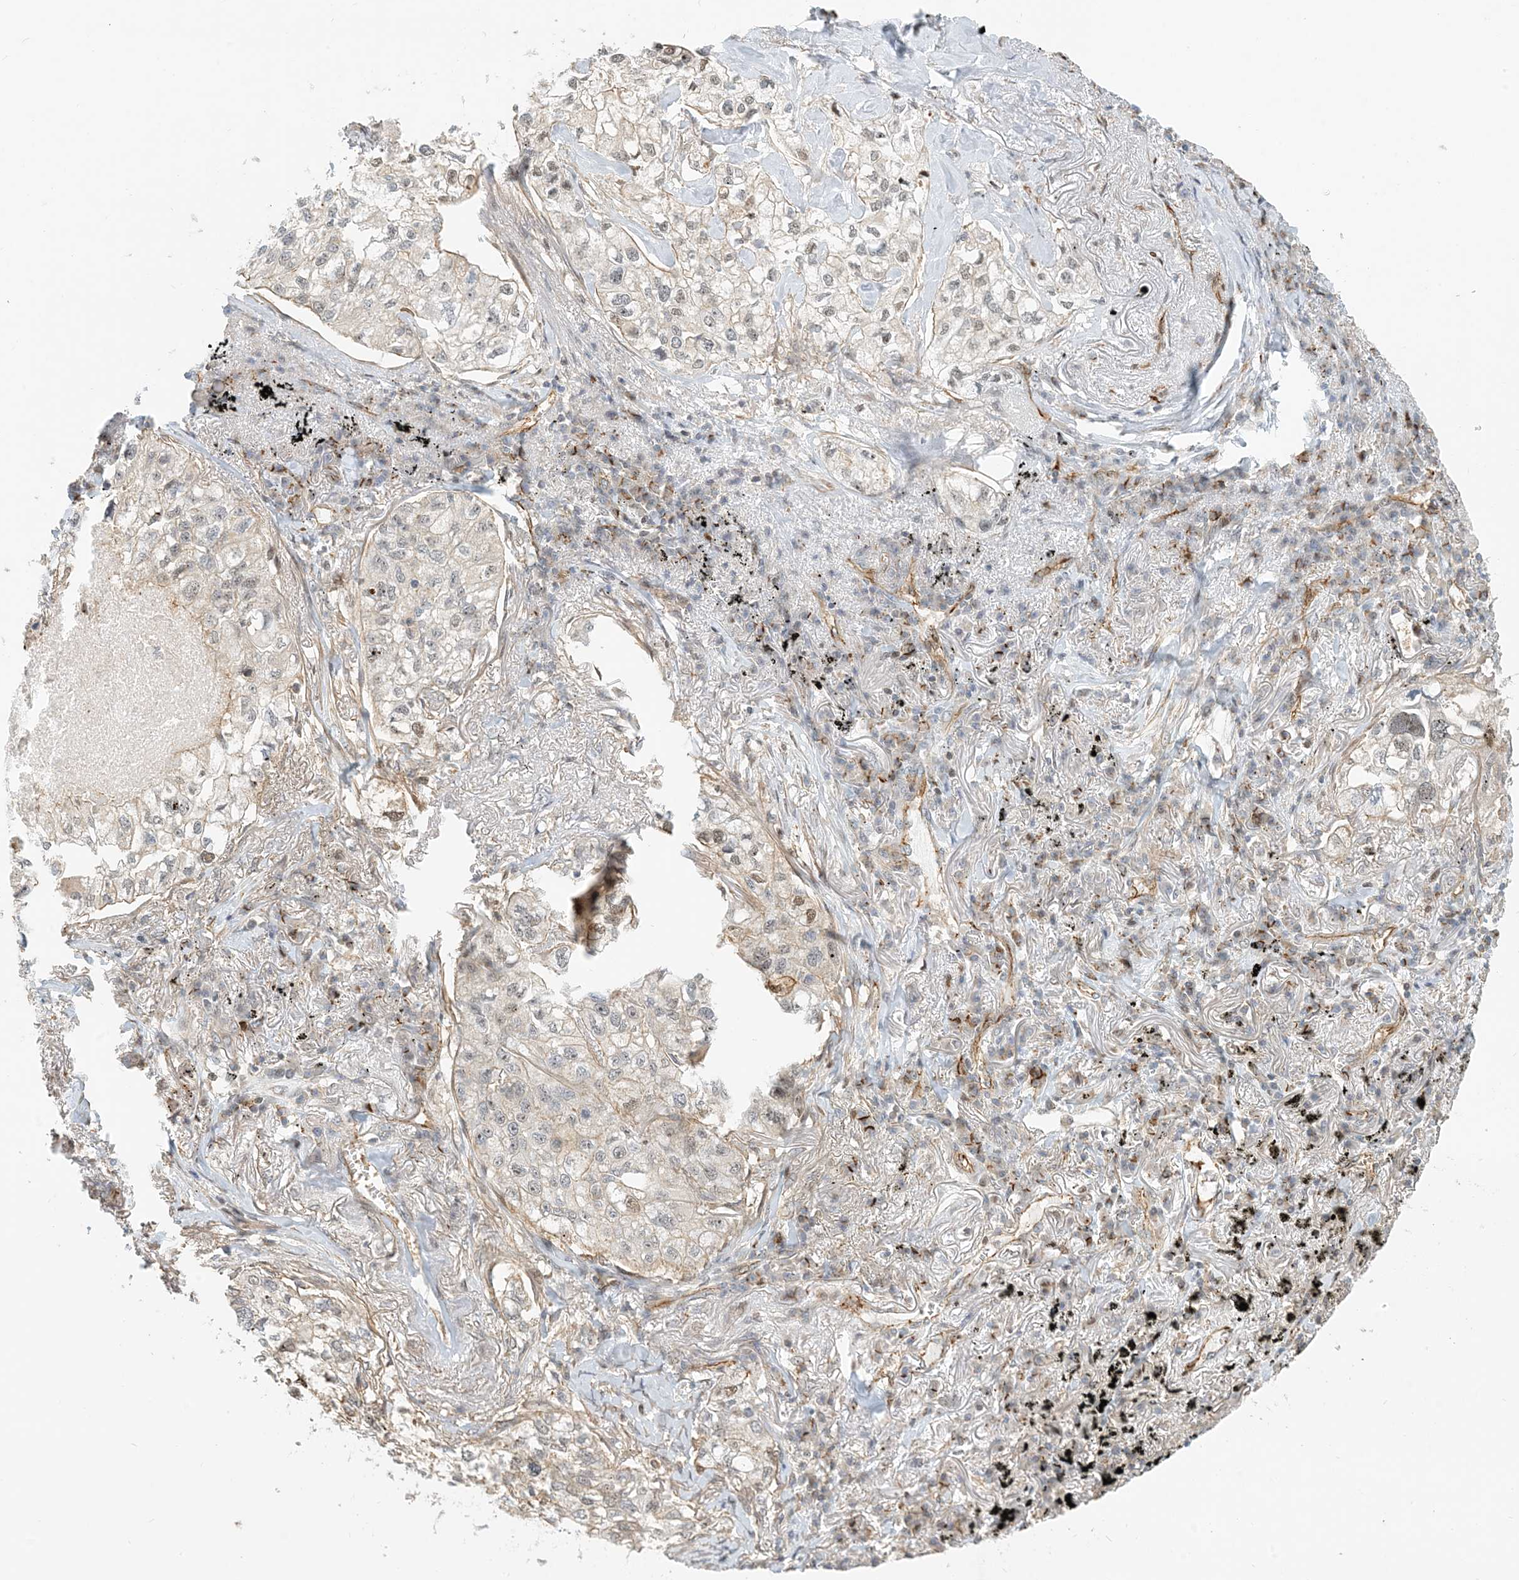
{"staining": {"intensity": "moderate", "quantity": "<25%", "location": "nuclear"}, "tissue": "lung cancer", "cell_type": "Tumor cells", "image_type": "cancer", "snomed": [{"axis": "morphology", "description": "Adenocarcinoma, NOS"}, {"axis": "topography", "description": "Lung"}], "caption": "This photomicrograph shows lung cancer stained with immunohistochemistry to label a protein in brown. The nuclear of tumor cells show moderate positivity for the protein. Nuclei are counter-stained blue.", "gene": "MAPKBP1", "patient": {"sex": "male", "age": 65}}